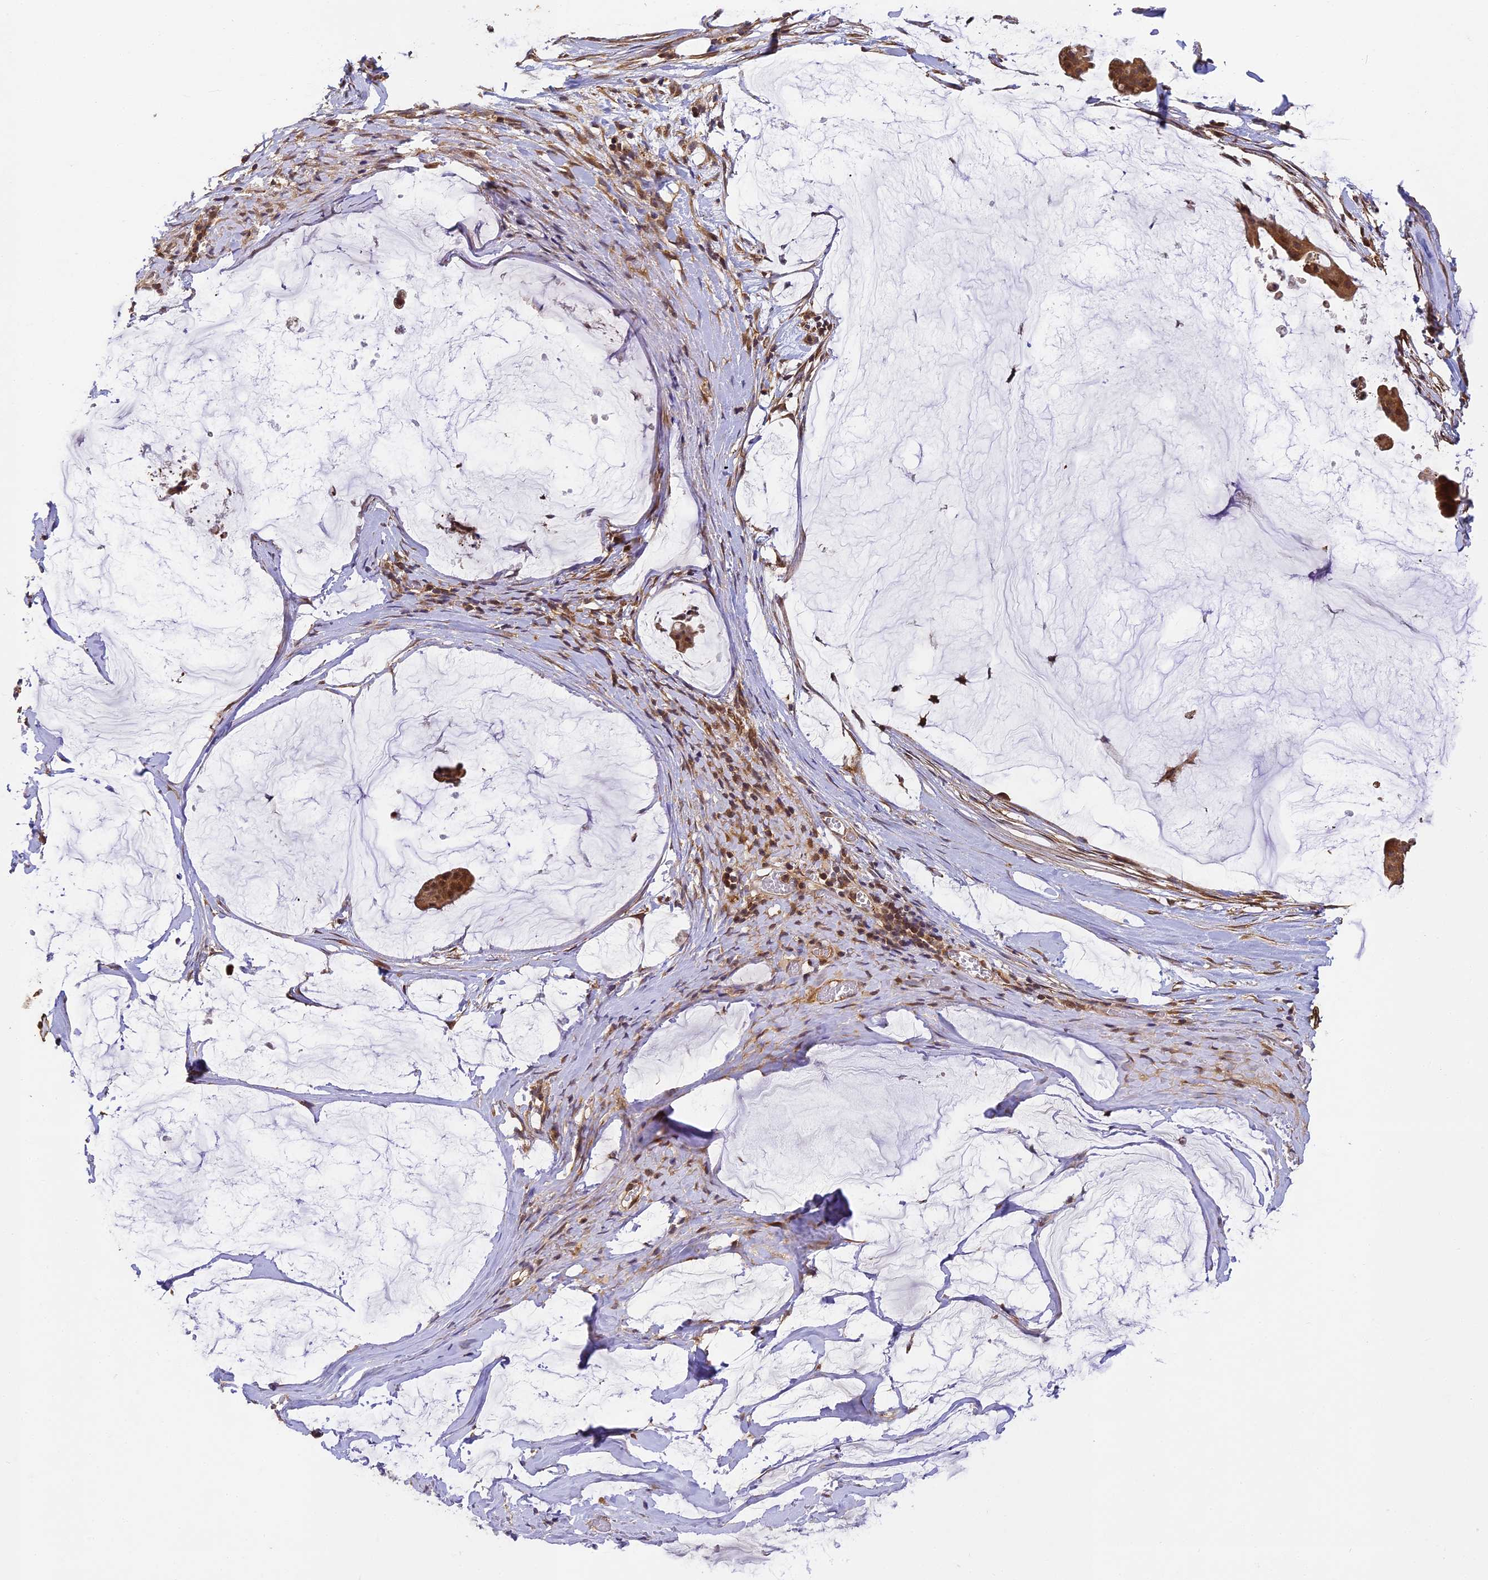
{"staining": {"intensity": "moderate", "quantity": ">75%", "location": "cytoplasmic/membranous"}, "tissue": "ovarian cancer", "cell_type": "Tumor cells", "image_type": "cancer", "snomed": [{"axis": "morphology", "description": "Cystadenocarcinoma, mucinous, NOS"}, {"axis": "topography", "description": "Ovary"}], "caption": "Immunohistochemistry (IHC) of human mucinous cystadenocarcinoma (ovarian) demonstrates medium levels of moderate cytoplasmic/membranous staining in approximately >75% of tumor cells.", "gene": "ZNF443", "patient": {"sex": "female", "age": 73}}